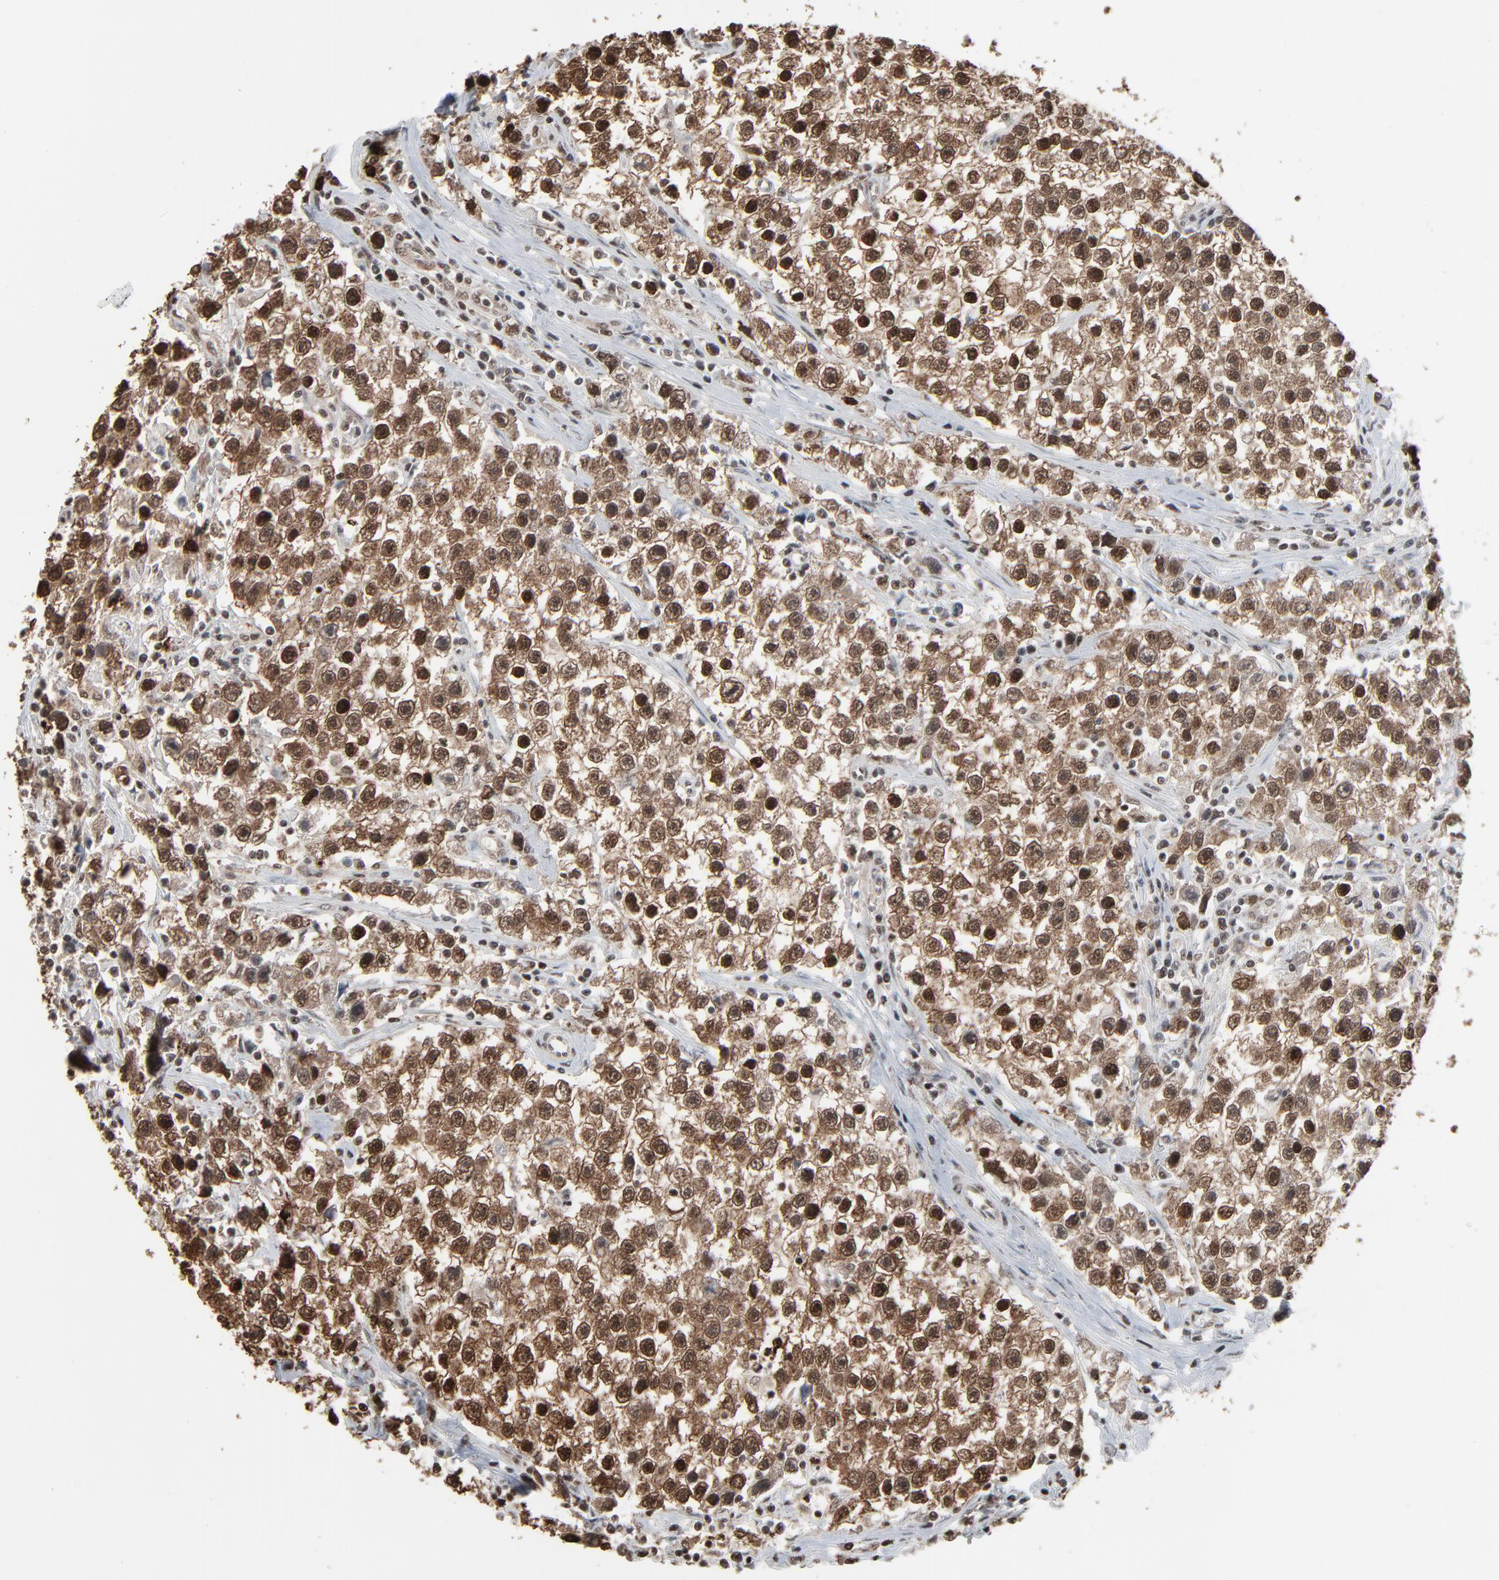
{"staining": {"intensity": "strong", "quantity": ">75%", "location": "cytoplasmic/membranous,nuclear"}, "tissue": "testis cancer", "cell_type": "Tumor cells", "image_type": "cancer", "snomed": [{"axis": "morphology", "description": "Seminoma, NOS"}, {"axis": "topography", "description": "Testis"}], "caption": "Protein analysis of testis cancer tissue exhibits strong cytoplasmic/membranous and nuclear staining in about >75% of tumor cells.", "gene": "MEIS2", "patient": {"sex": "male", "age": 35}}